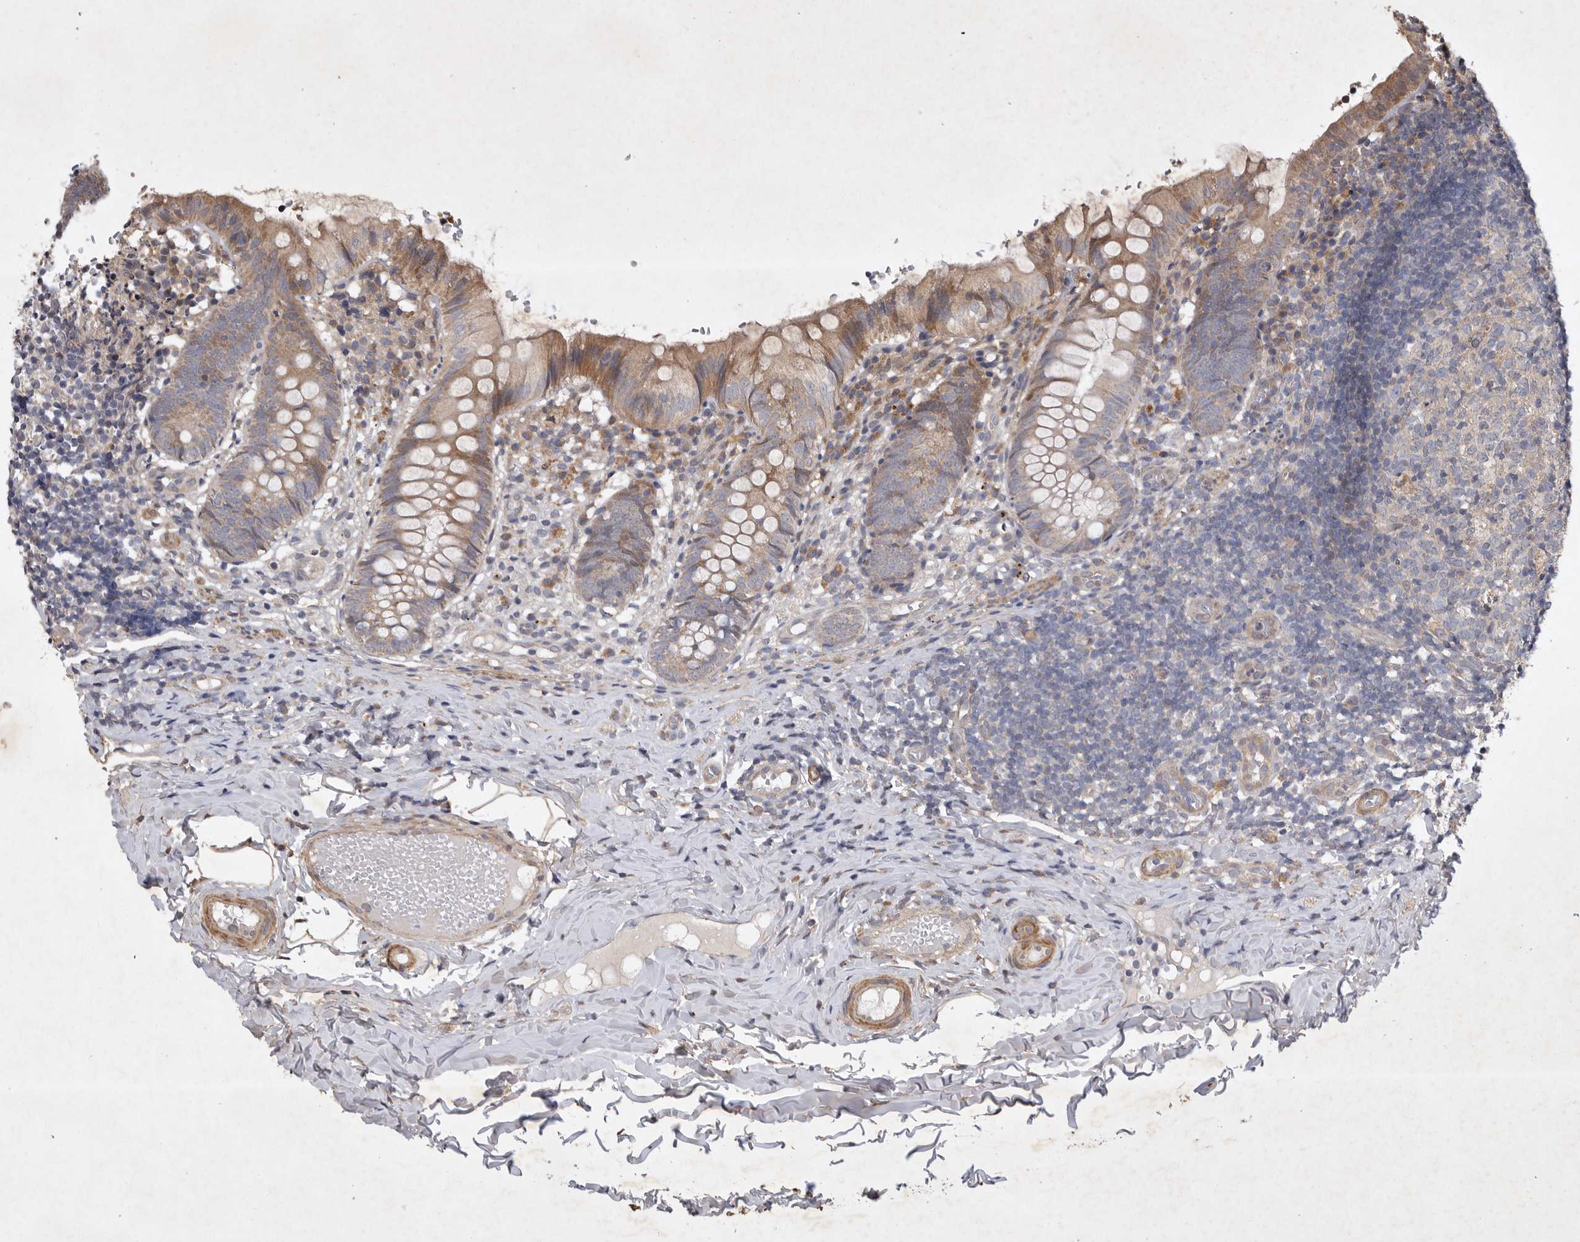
{"staining": {"intensity": "moderate", "quantity": ">75%", "location": "cytoplasmic/membranous"}, "tissue": "appendix", "cell_type": "Glandular cells", "image_type": "normal", "snomed": [{"axis": "morphology", "description": "Normal tissue, NOS"}, {"axis": "topography", "description": "Appendix"}], "caption": "Brown immunohistochemical staining in benign appendix exhibits moderate cytoplasmic/membranous expression in about >75% of glandular cells. The staining is performed using DAB brown chromogen to label protein expression. The nuclei are counter-stained blue using hematoxylin.", "gene": "EDEM3", "patient": {"sex": "male", "age": 8}}